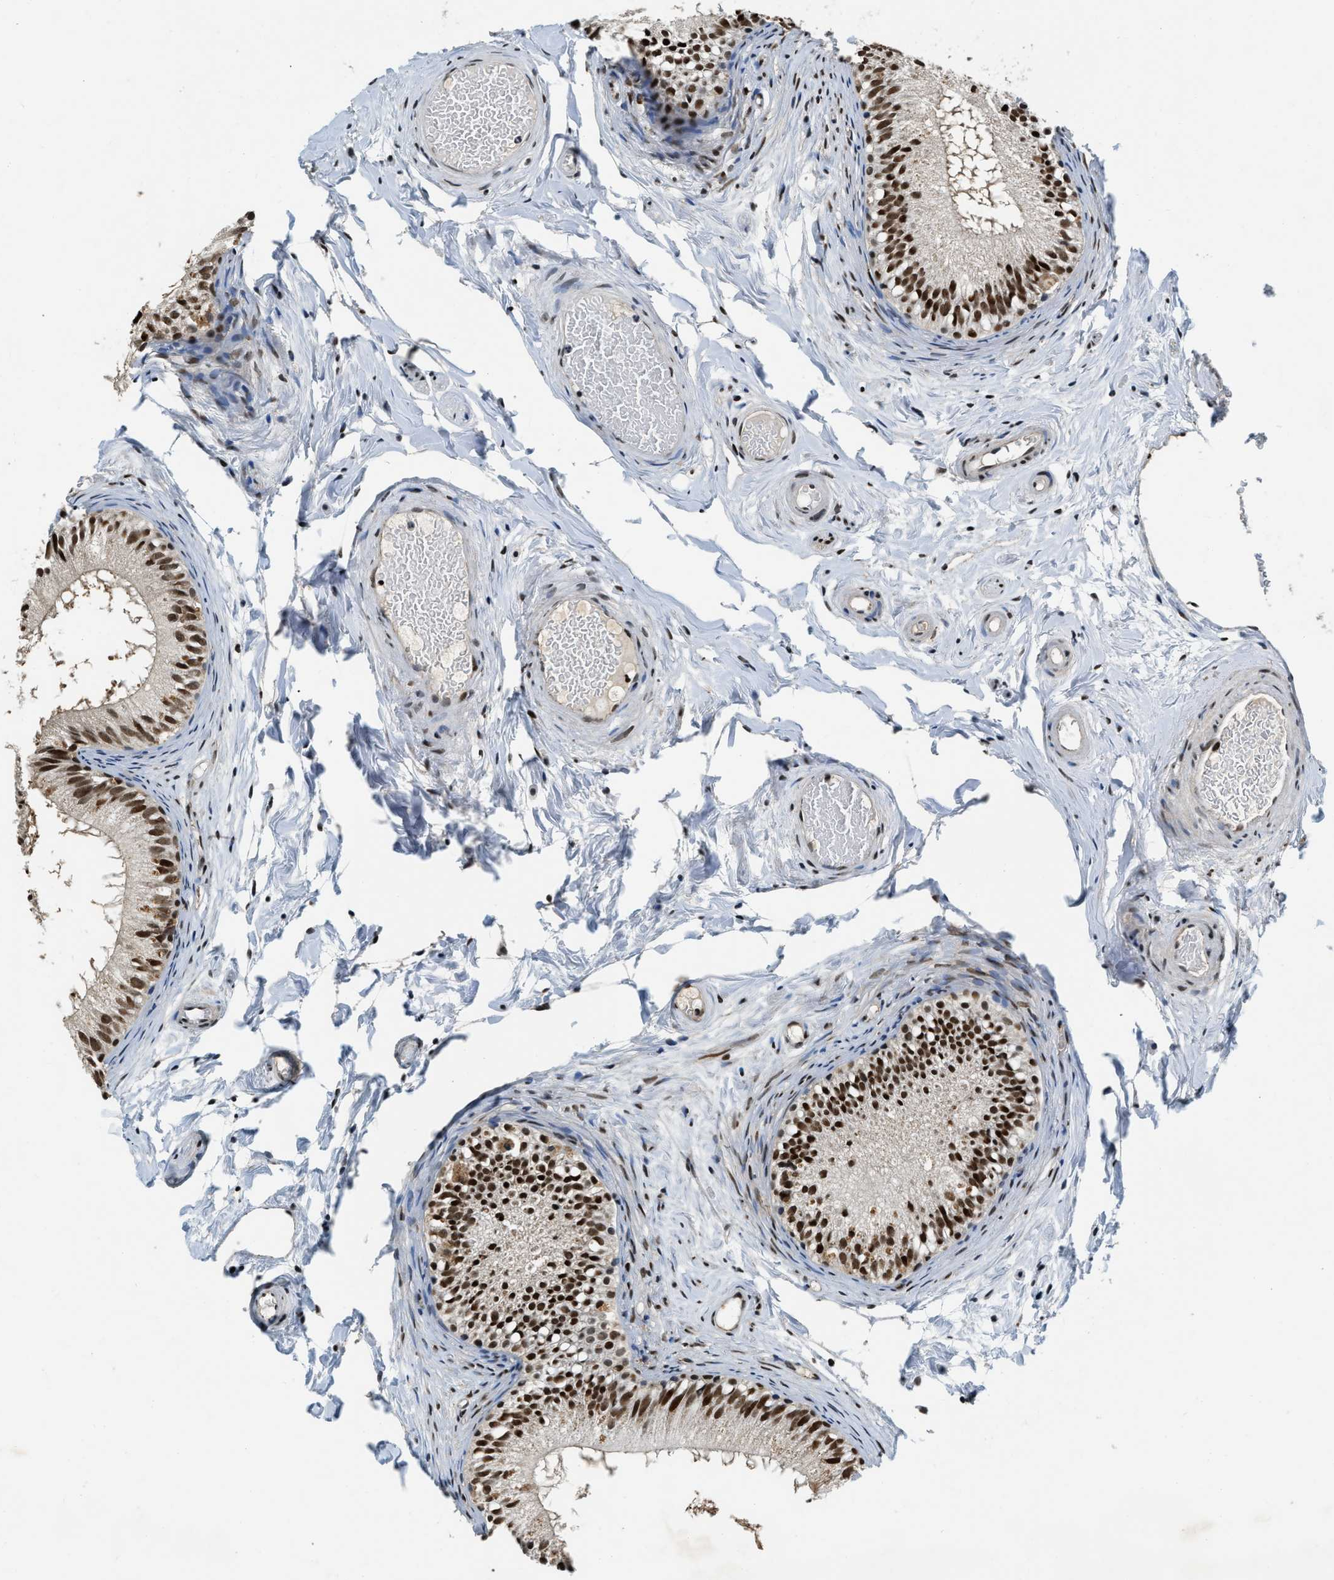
{"staining": {"intensity": "moderate", "quantity": ">75%", "location": "nuclear"}, "tissue": "epididymis", "cell_type": "Glandular cells", "image_type": "normal", "snomed": [{"axis": "morphology", "description": "Normal tissue, NOS"}, {"axis": "topography", "description": "Epididymis"}], "caption": "The photomicrograph demonstrates staining of unremarkable epididymis, revealing moderate nuclear protein expression (brown color) within glandular cells.", "gene": "CCNE1", "patient": {"sex": "male", "age": 46}}